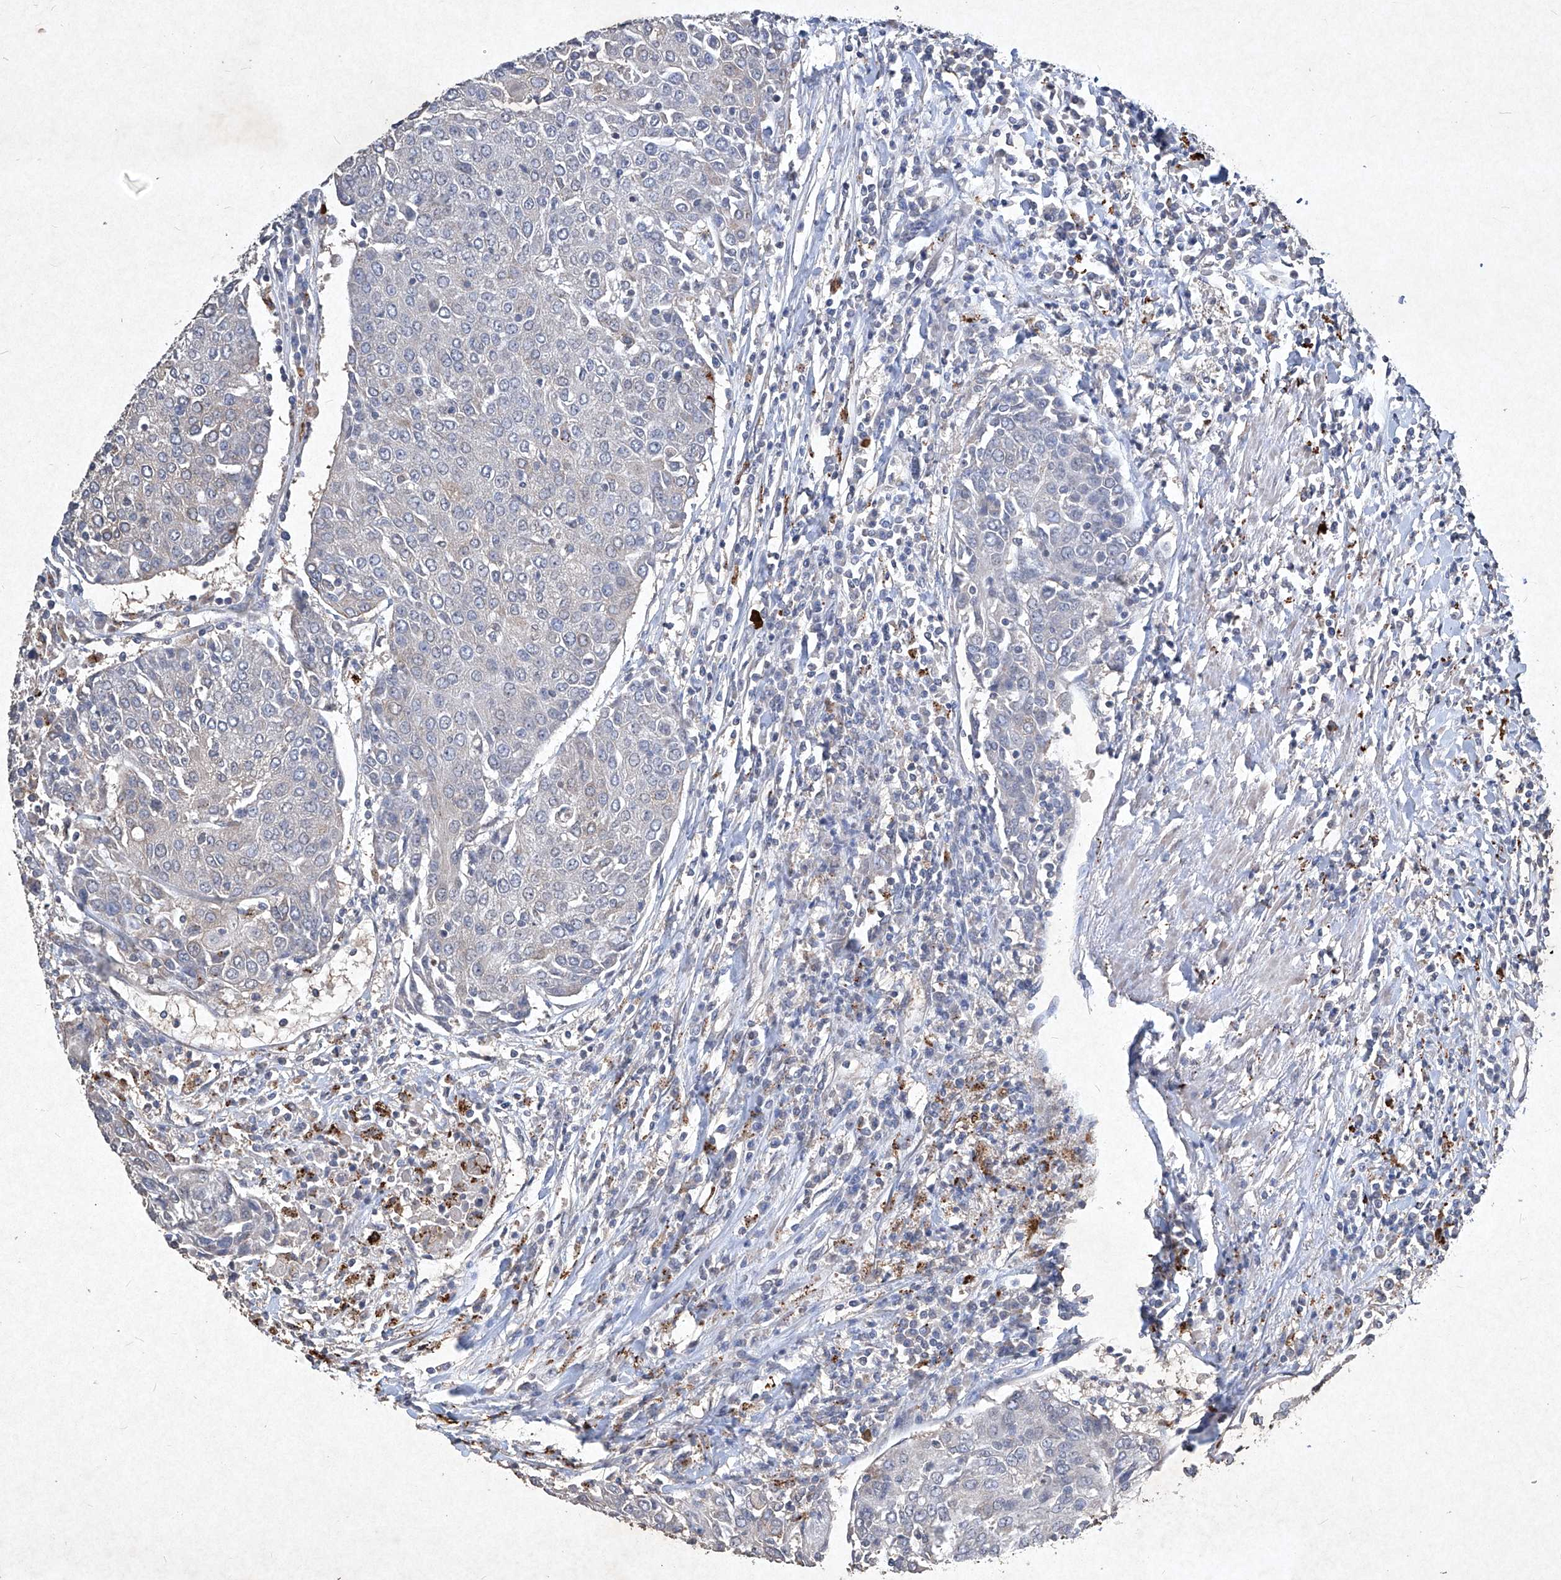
{"staining": {"intensity": "negative", "quantity": "none", "location": "none"}, "tissue": "urothelial cancer", "cell_type": "Tumor cells", "image_type": "cancer", "snomed": [{"axis": "morphology", "description": "Urothelial carcinoma, High grade"}, {"axis": "topography", "description": "Urinary bladder"}], "caption": "Urothelial carcinoma (high-grade) stained for a protein using IHC displays no staining tumor cells.", "gene": "MED16", "patient": {"sex": "female", "age": 85}}